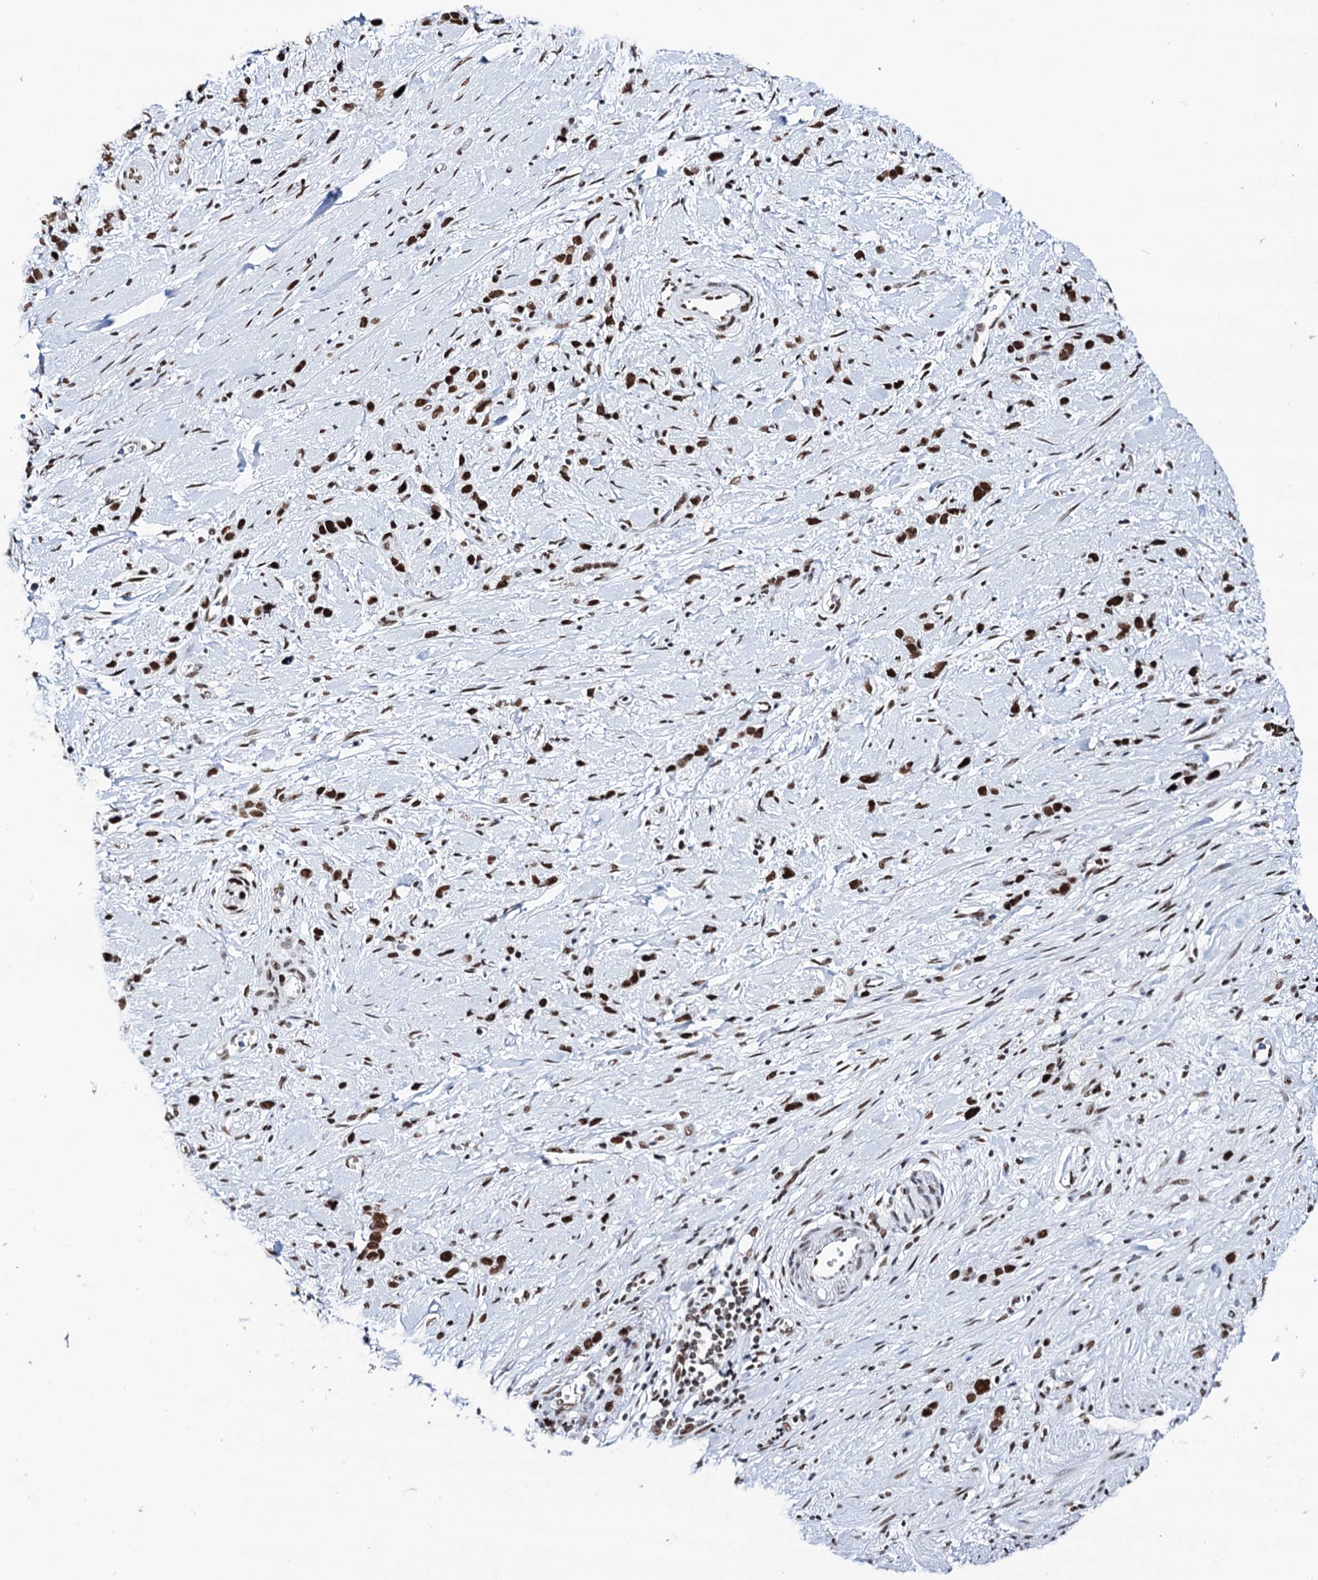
{"staining": {"intensity": "strong", "quantity": ">75%", "location": "nuclear"}, "tissue": "stomach cancer", "cell_type": "Tumor cells", "image_type": "cancer", "snomed": [{"axis": "morphology", "description": "Adenocarcinoma, NOS"}, {"axis": "morphology", "description": "Adenocarcinoma, High grade"}, {"axis": "topography", "description": "Stomach, upper"}, {"axis": "topography", "description": "Stomach, lower"}], "caption": "Immunohistochemical staining of stomach cancer exhibits strong nuclear protein expression in about >75% of tumor cells.", "gene": "MATR3", "patient": {"sex": "female", "age": 65}}